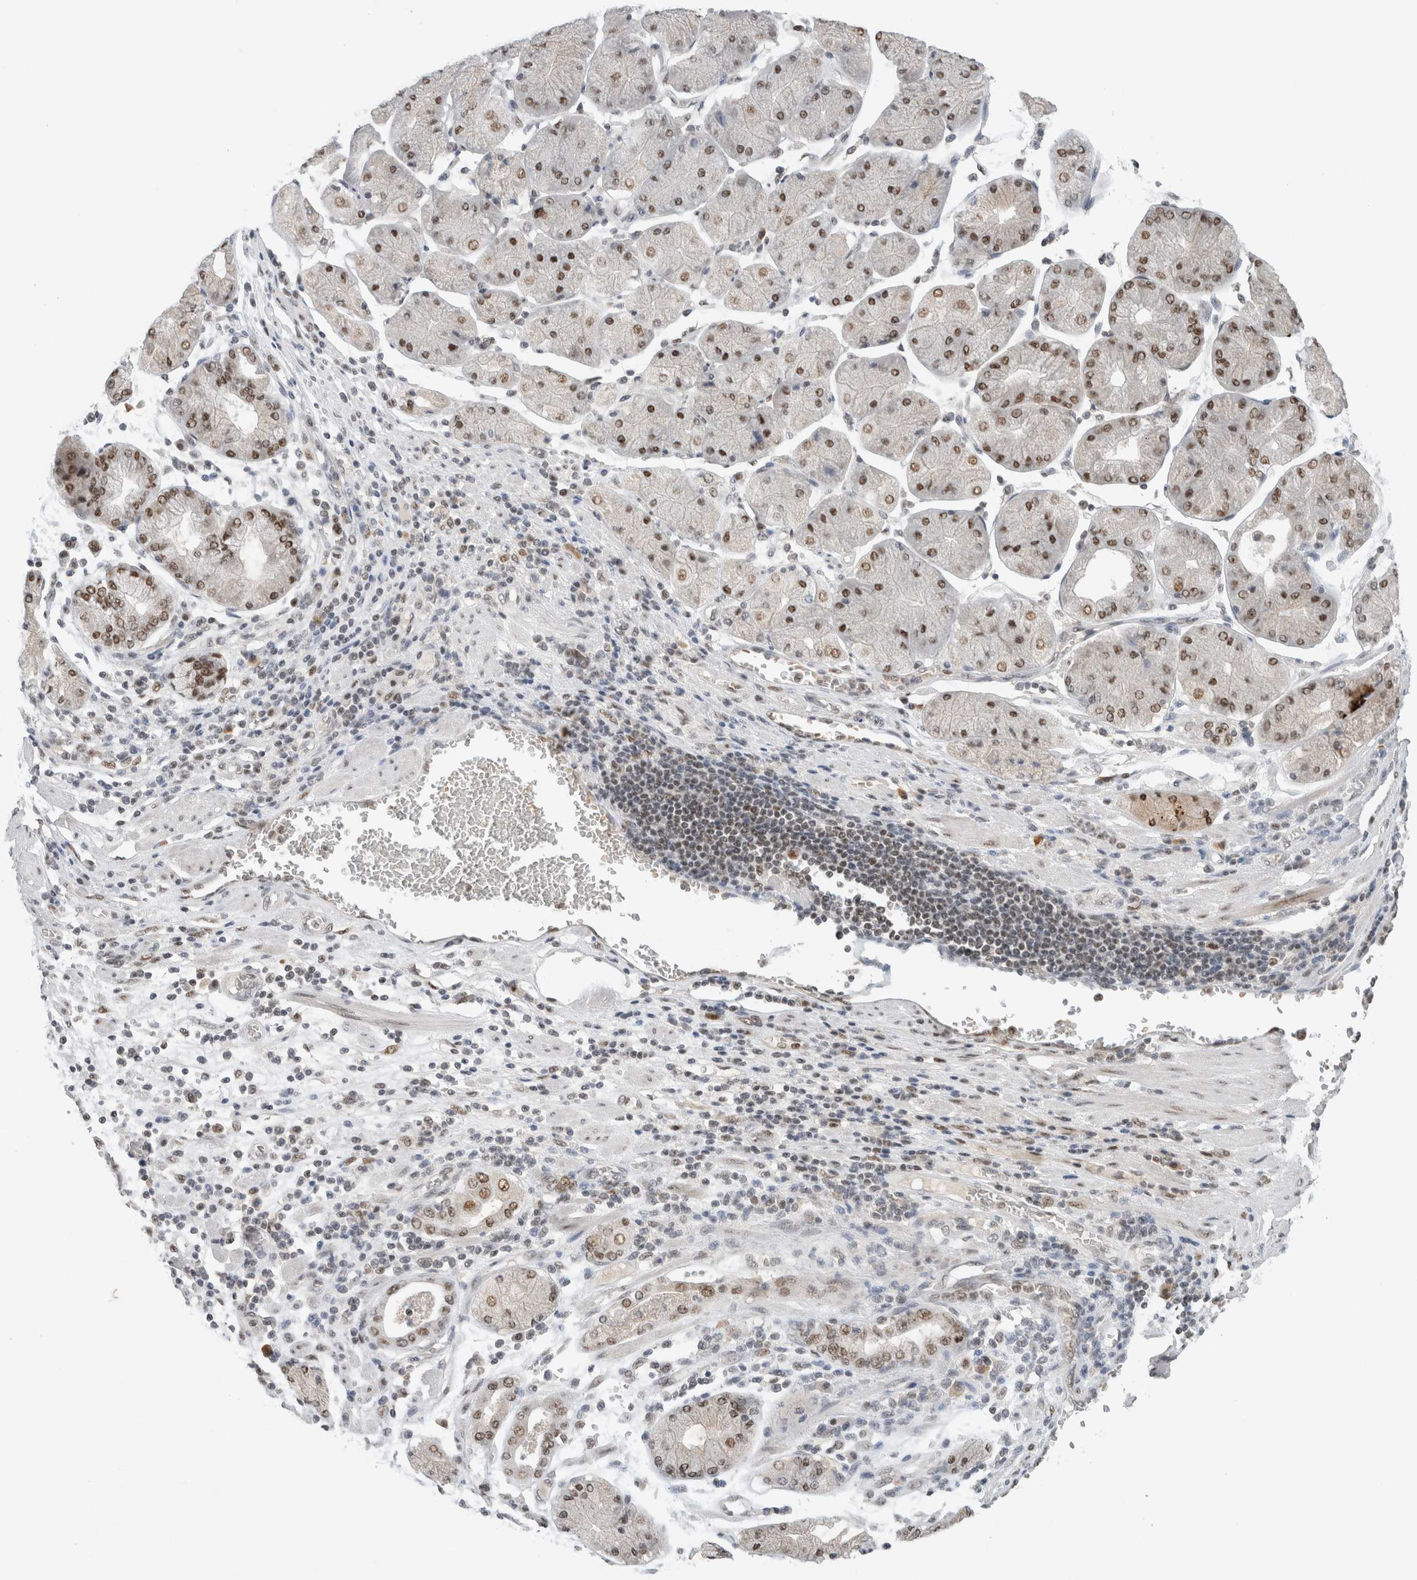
{"staining": {"intensity": "strong", "quantity": "25%-75%", "location": "nuclear"}, "tissue": "stomach cancer", "cell_type": "Tumor cells", "image_type": "cancer", "snomed": [{"axis": "morphology", "description": "Normal tissue, NOS"}, {"axis": "morphology", "description": "Adenocarcinoma, NOS"}, {"axis": "topography", "description": "Stomach, upper"}, {"axis": "topography", "description": "Stomach"}], "caption": "Strong nuclear positivity is seen in about 25%-75% of tumor cells in stomach cancer (adenocarcinoma).", "gene": "DDX42", "patient": {"sex": "male", "age": 59}}